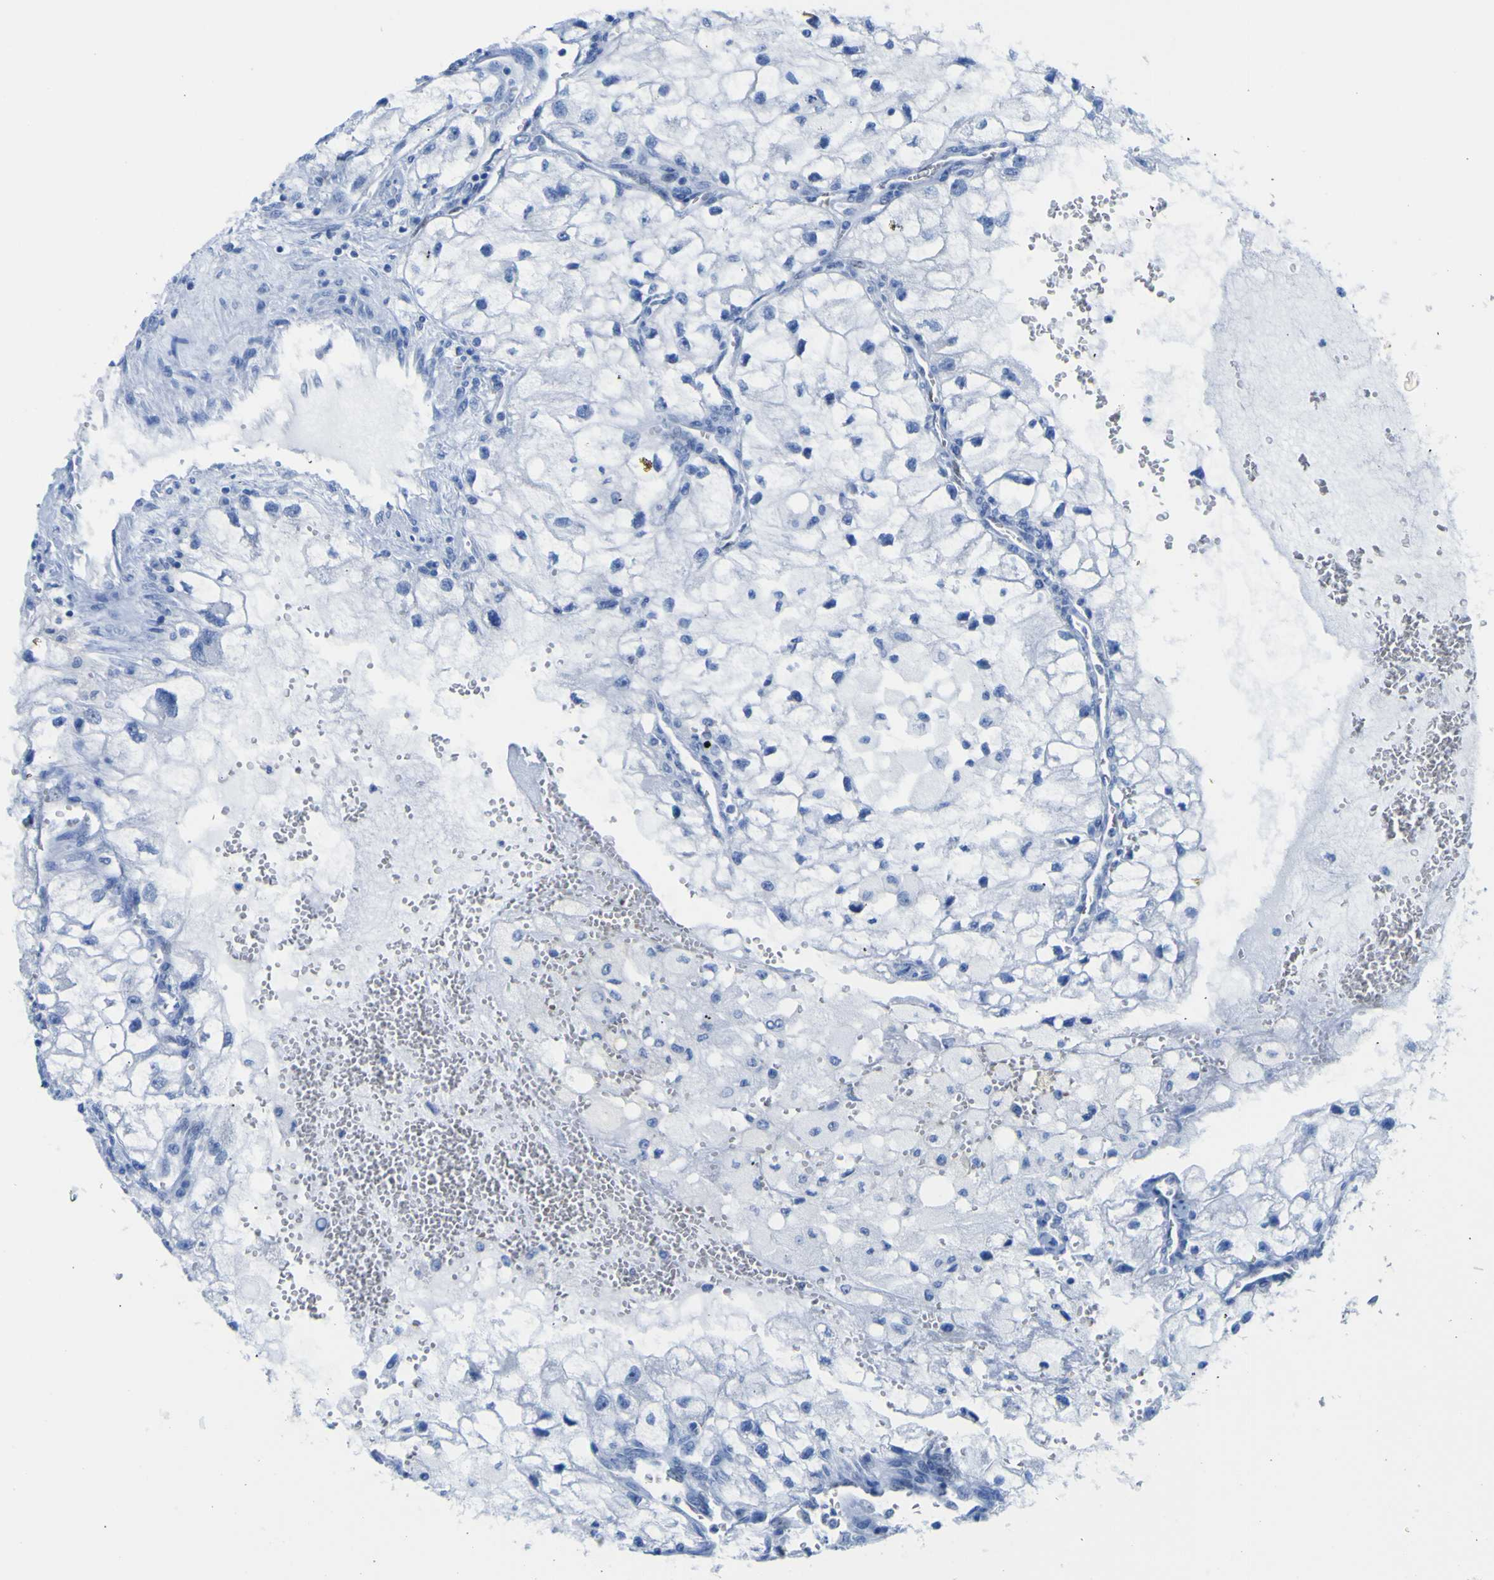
{"staining": {"intensity": "negative", "quantity": "none", "location": "none"}, "tissue": "renal cancer", "cell_type": "Tumor cells", "image_type": "cancer", "snomed": [{"axis": "morphology", "description": "Adenocarcinoma, NOS"}, {"axis": "topography", "description": "Kidney"}], "caption": "The IHC histopathology image has no significant staining in tumor cells of renal adenocarcinoma tissue.", "gene": "DACH1", "patient": {"sex": "female", "age": 70}}